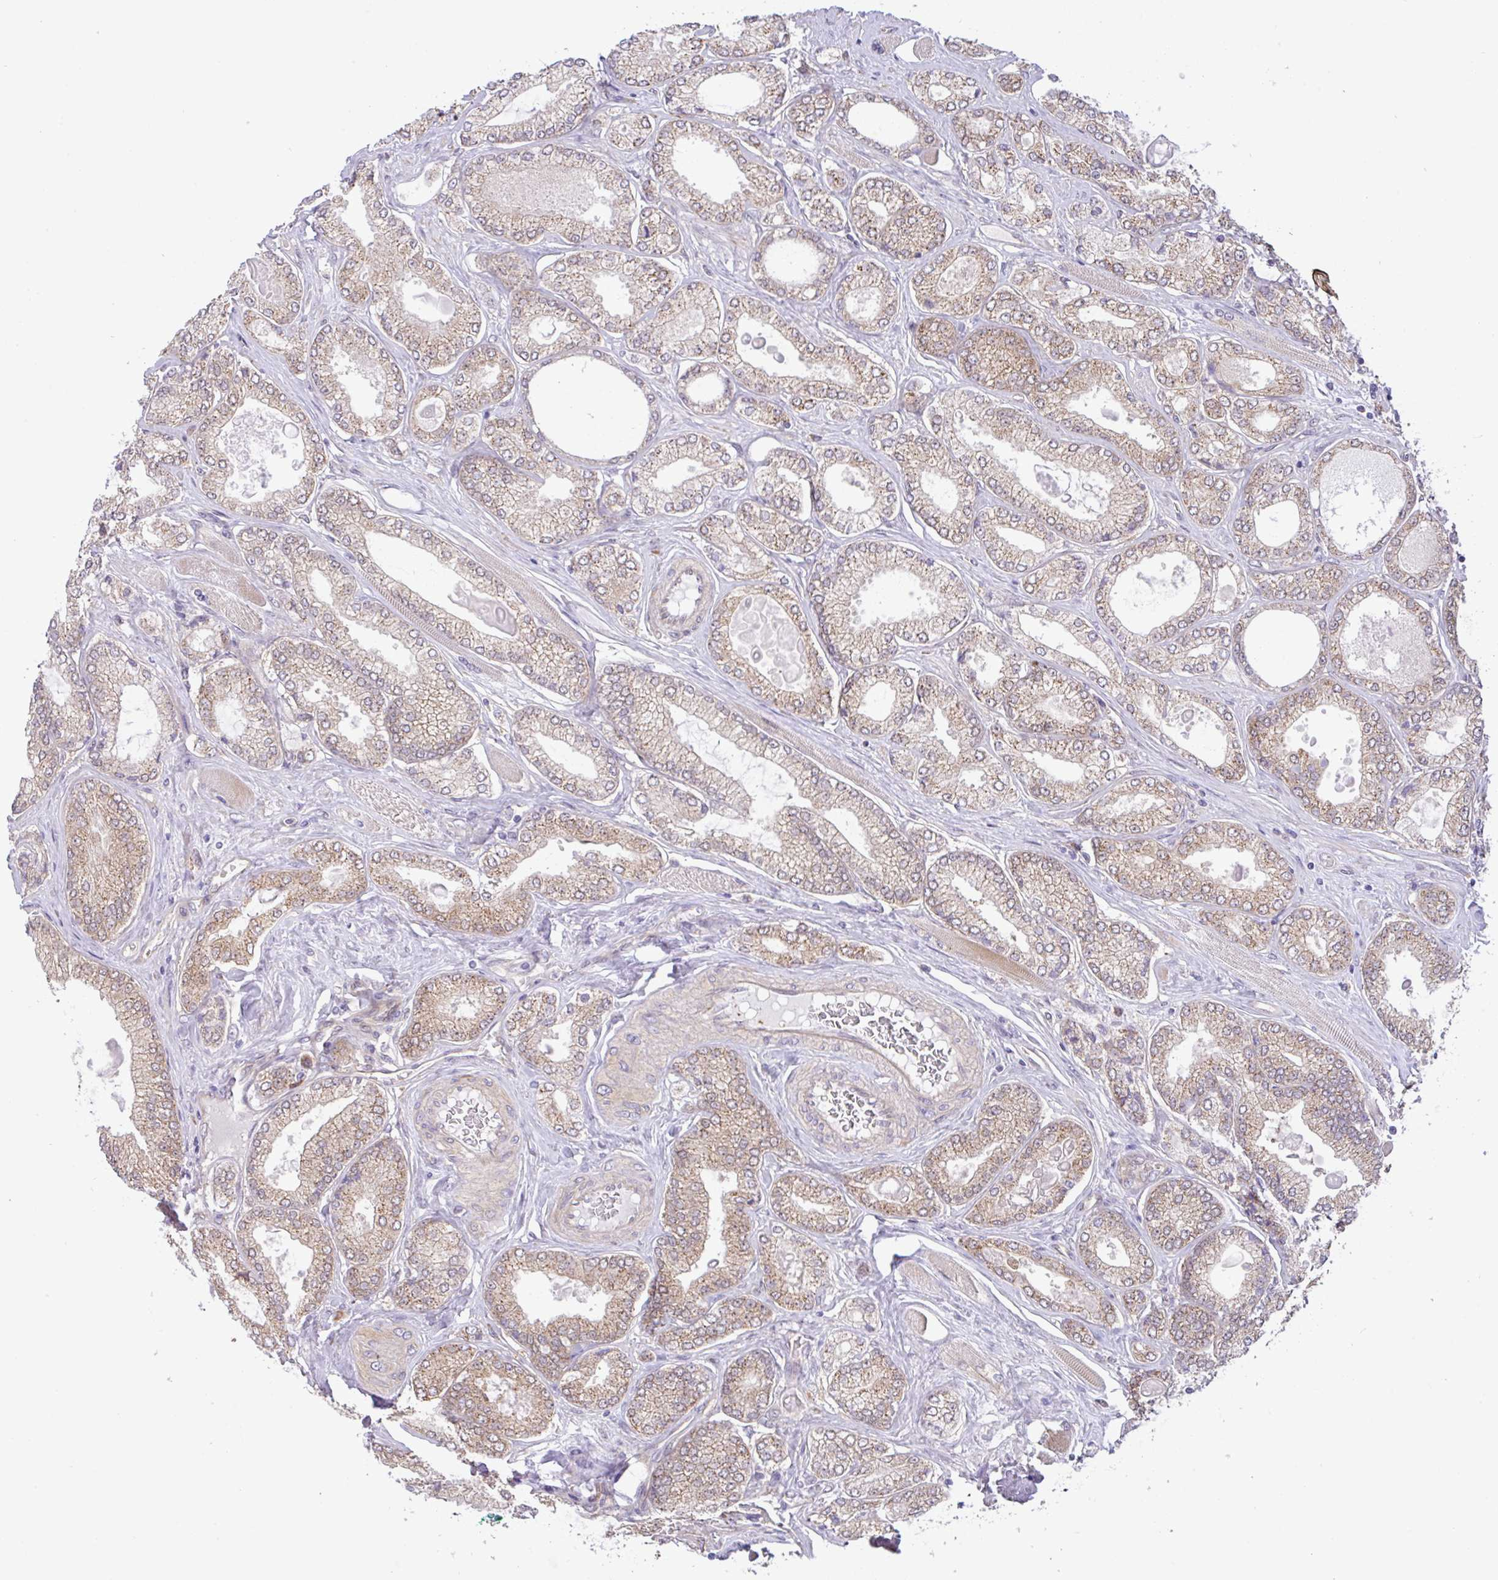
{"staining": {"intensity": "moderate", "quantity": ">75%", "location": "cytoplasmic/membranous"}, "tissue": "prostate cancer", "cell_type": "Tumor cells", "image_type": "cancer", "snomed": [{"axis": "morphology", "description": "Adenocarcinoma, High grade"}, {"axis": "topography", "description": "Prostate"}], "caption": "Protein staining demonstrates moderate cytoplasmic/membranous expression in about >75% of tumor cells in prostate high-grade adenocarcinoma.", "gene": "DLEU7", "patient": {"sex": "male", "age": 68}}